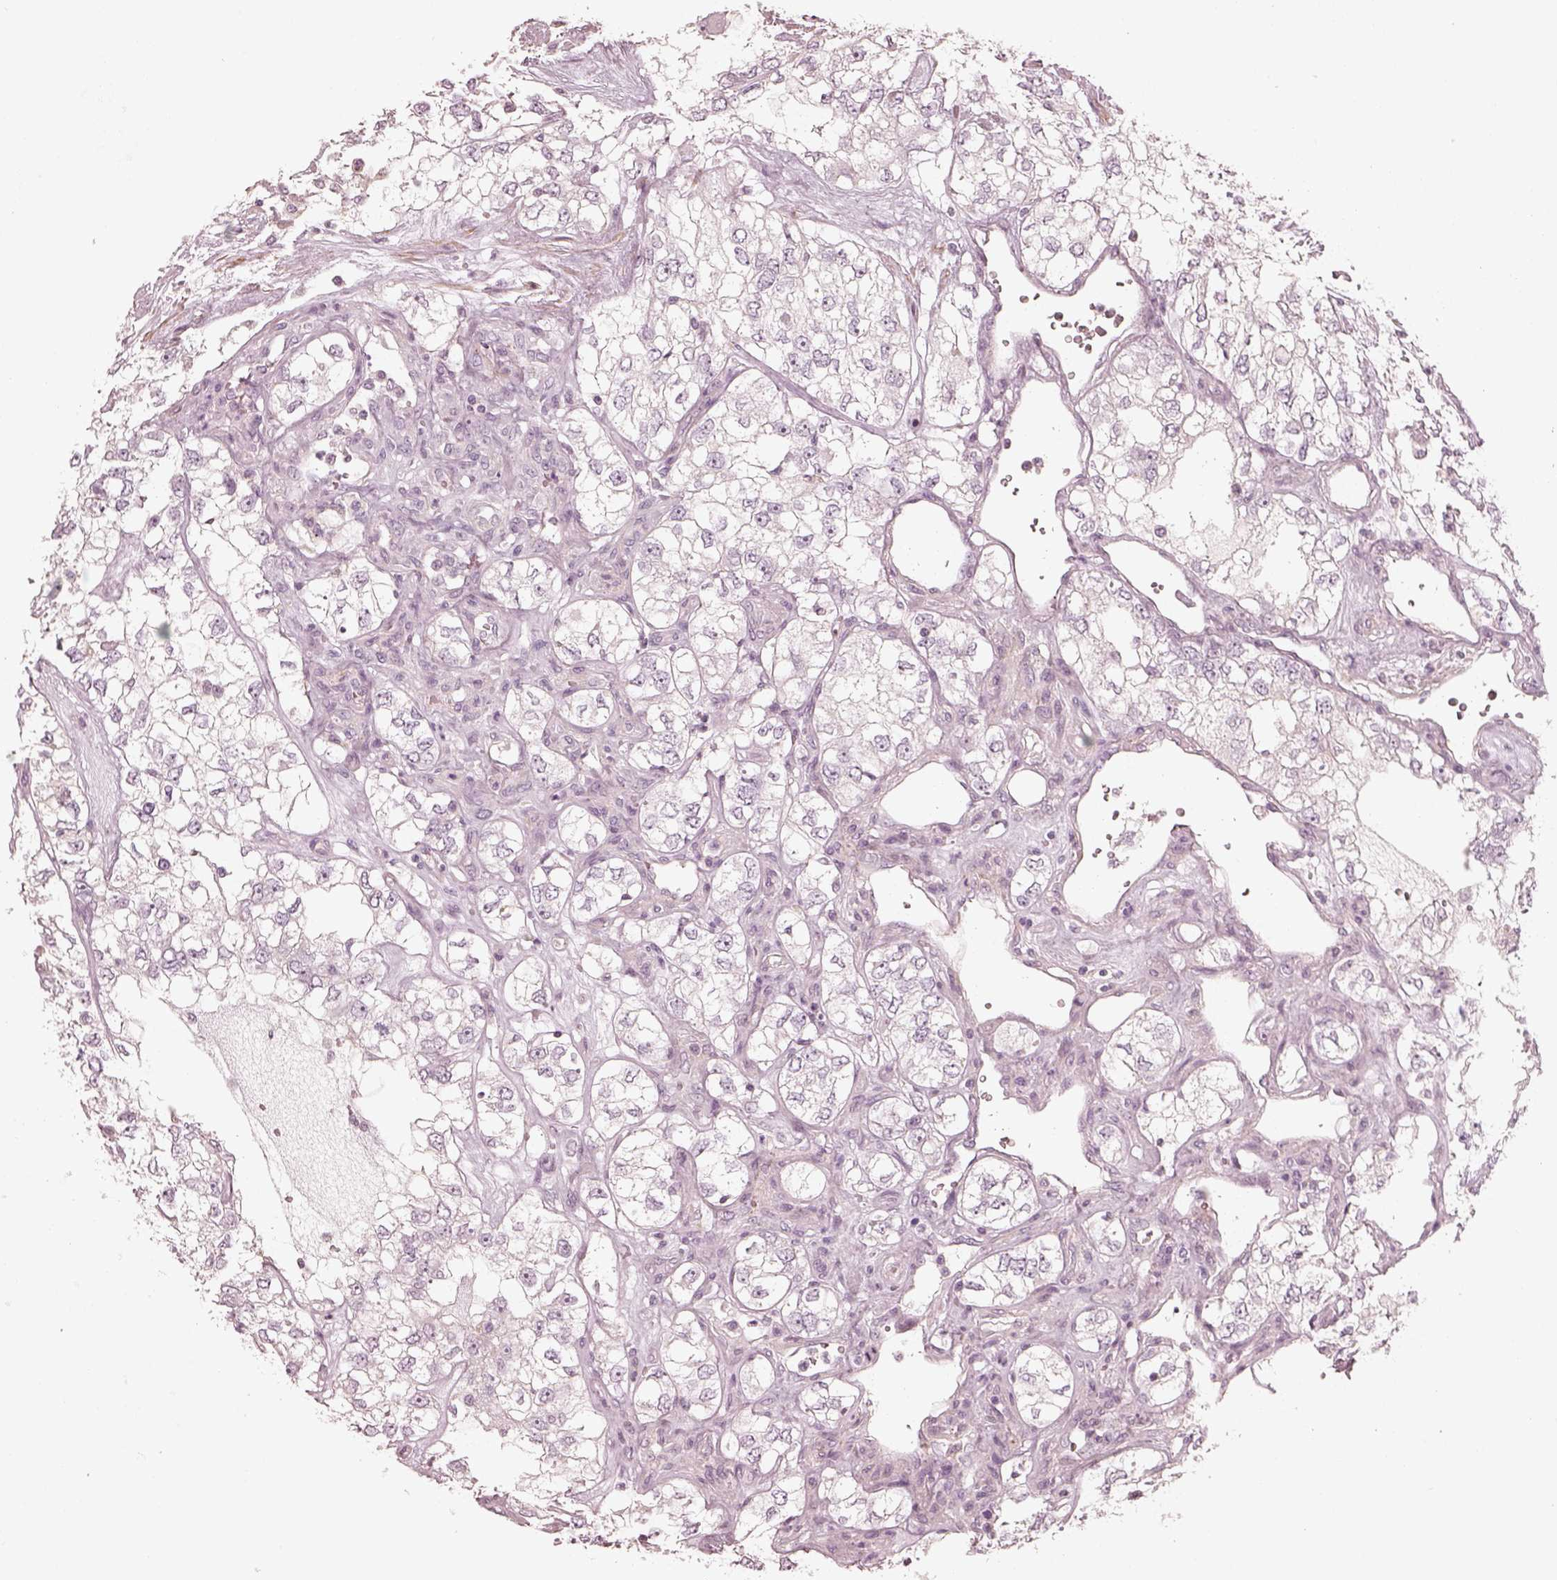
{"staining": {"intensity": "negative", "quantity": "none", "location": "none"}, "tissue": "renal cancer", "cell_type": "Tumor cells", "image_type": "cancer", "snomed": [{"axis": "morphology", "description": "Adenocarcinoma, NOS"}, {"axis": "topography", "description": "Kidney"}], "caption": "Tumor cells are negative for brown protein staining in renal cancer.", "gene": "PRLHR", "patient": {"sex": "female", "age": 59}}